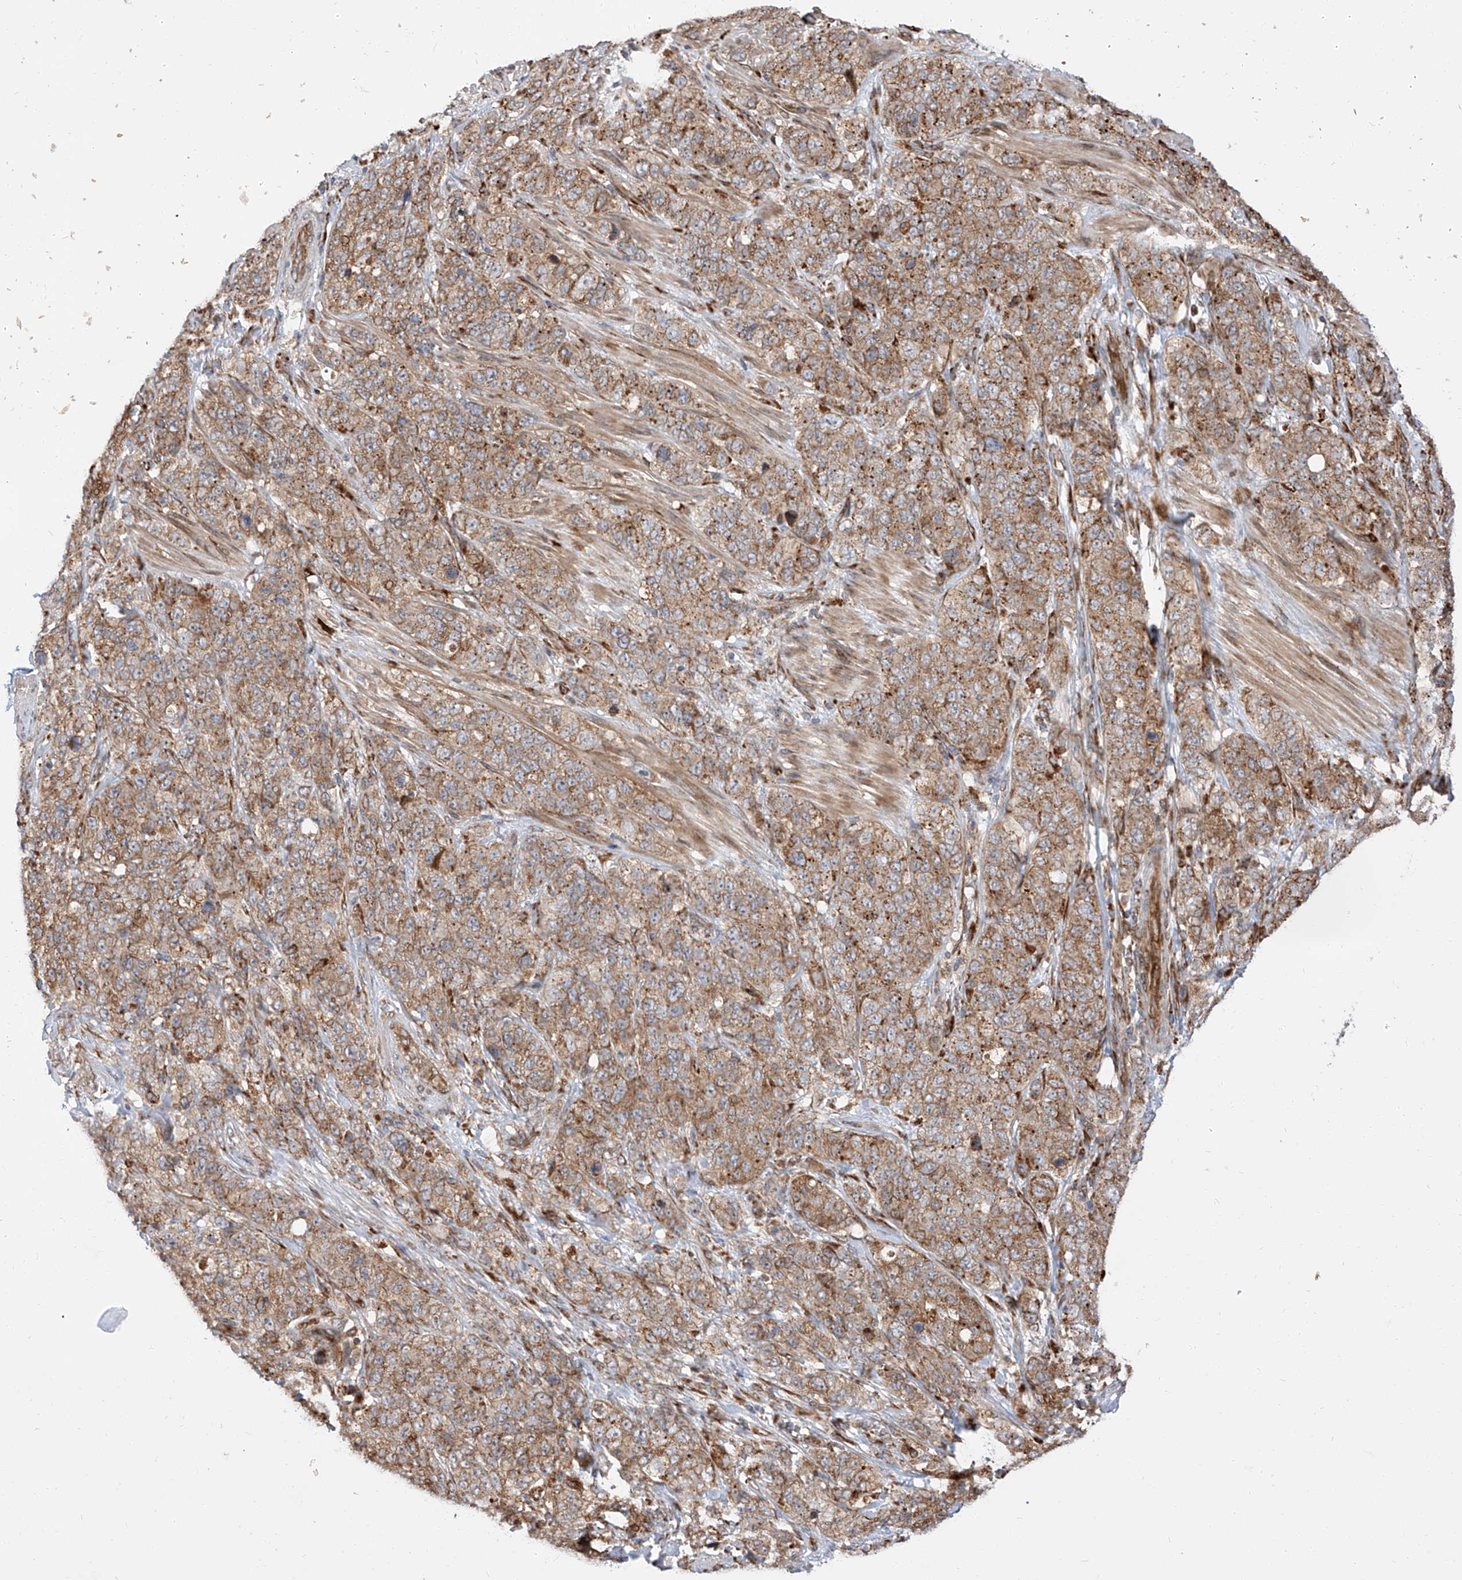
{"staining": {"intensity": "moderate", "quantity": ">75%", "location": "cytoplasmic/membranous"}, "tissue": "stomach cancer", "cell_type": "Tumor cells", "image_type": "cancer", "snomed": [{"axis": "morphology", "description": "Adenocarcinoma, NOS"}, {"axis": "topography", "description": "Stomach"}], "caption": "This is a photomicrograph of immunohistochemistry staining of stomach cancer (adenocarcinoma), which shows moderate expression in the cytoplasmic/membranous of tumor cells.", "gene": "DIRAS3", "patient": {"sex": "male", "age": 48}}